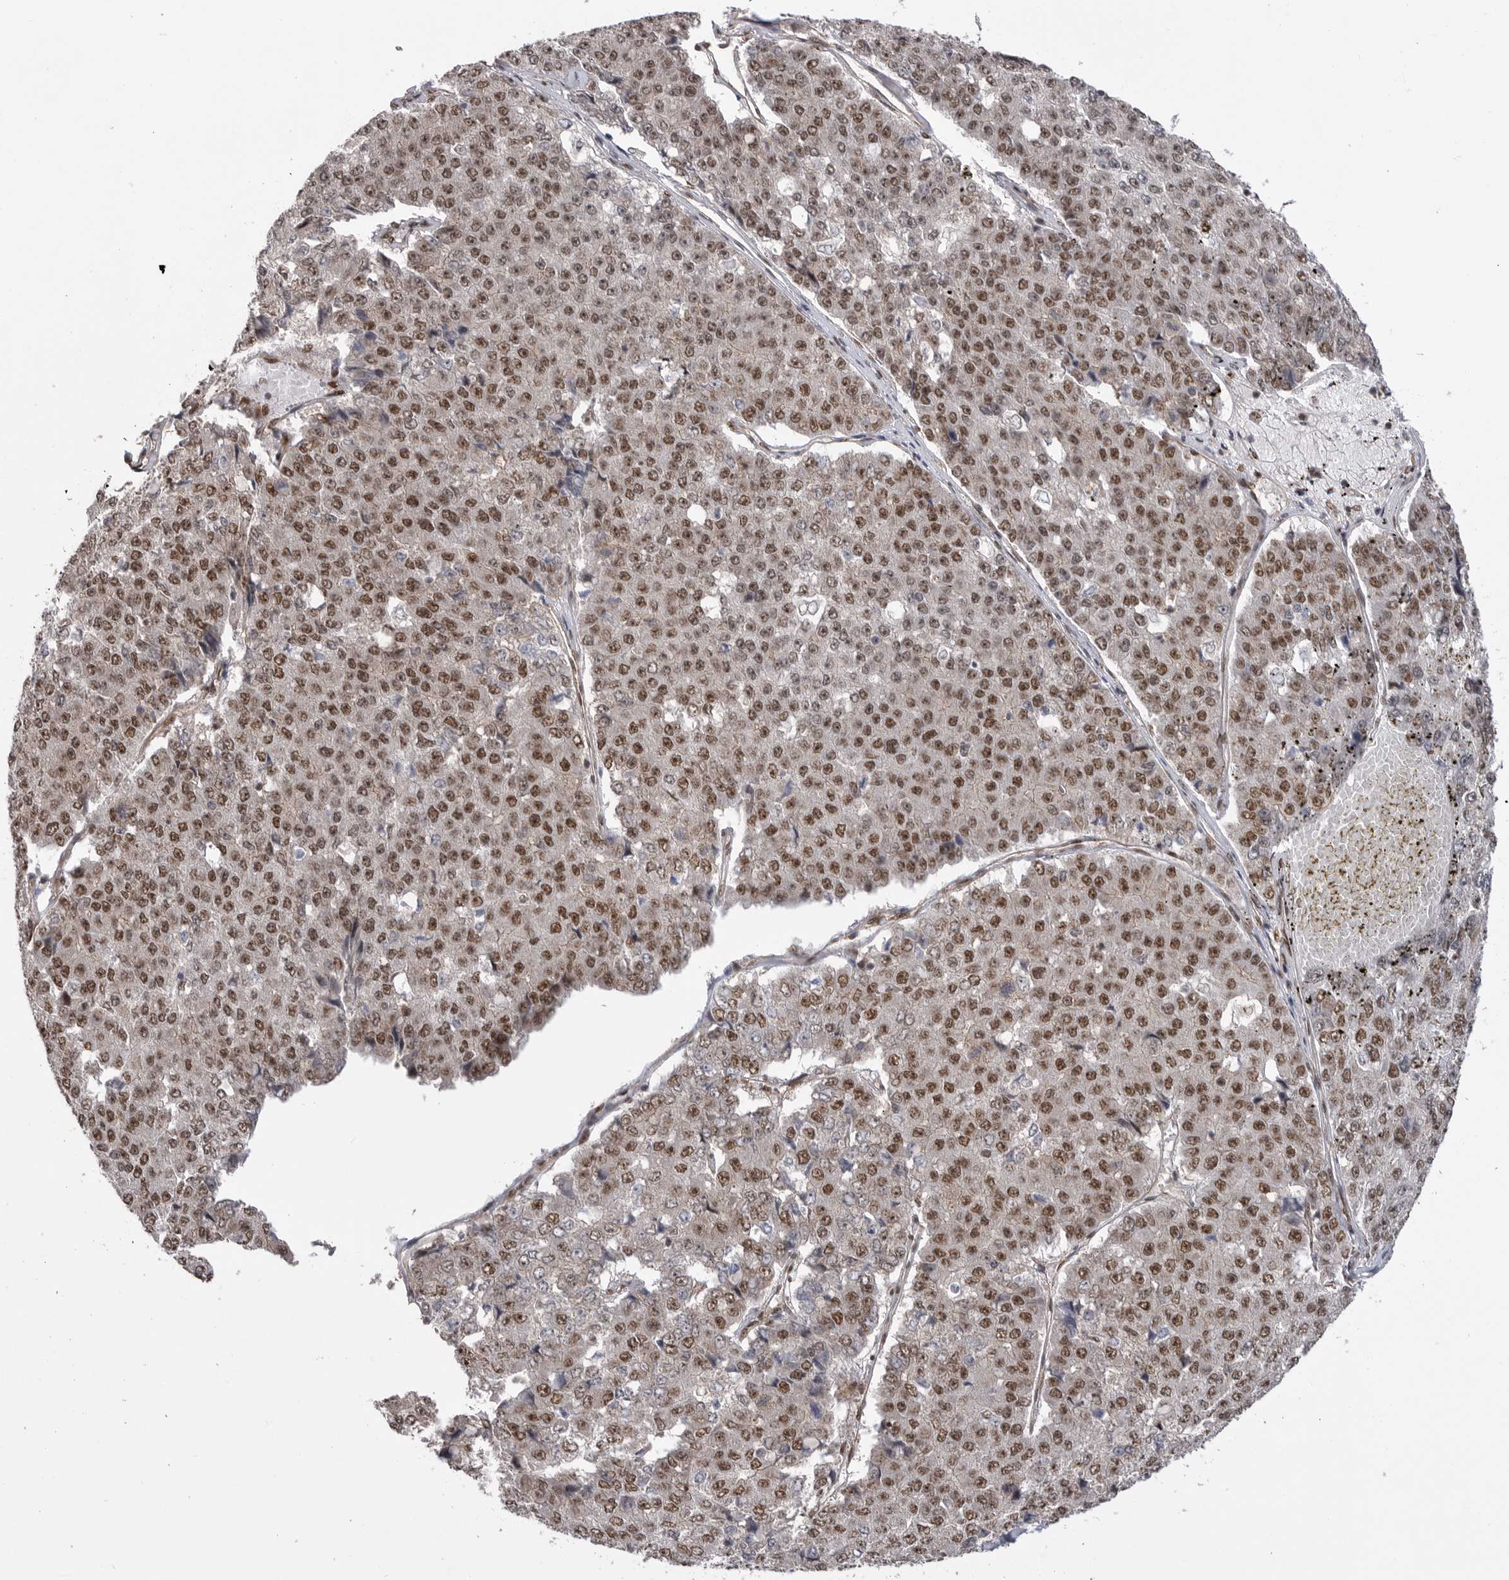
{"staining": {"intensity": "moderate", "quantity": ">75%", "location": "nuclear"}, "tissue": "pancreatic cancer", "cell_type": "Tumor cells", "image_type": "cancer", "snomed": [{"axis": "morphology", "description": "Adenocarcinoma, NOS"}, {"axis": "topography", "description": "Pancreas"}], "caption": "Adenocarcinoma (pancreatic) stained with DAB (3,3'-diaminobenzidine) immunohistochemistry (IHC) displays medium levels of moderate nuclear staining in about >75% of tumor cells.", "gene": "PPP1R8", "patient": {"sex": "male", "age": 50}}